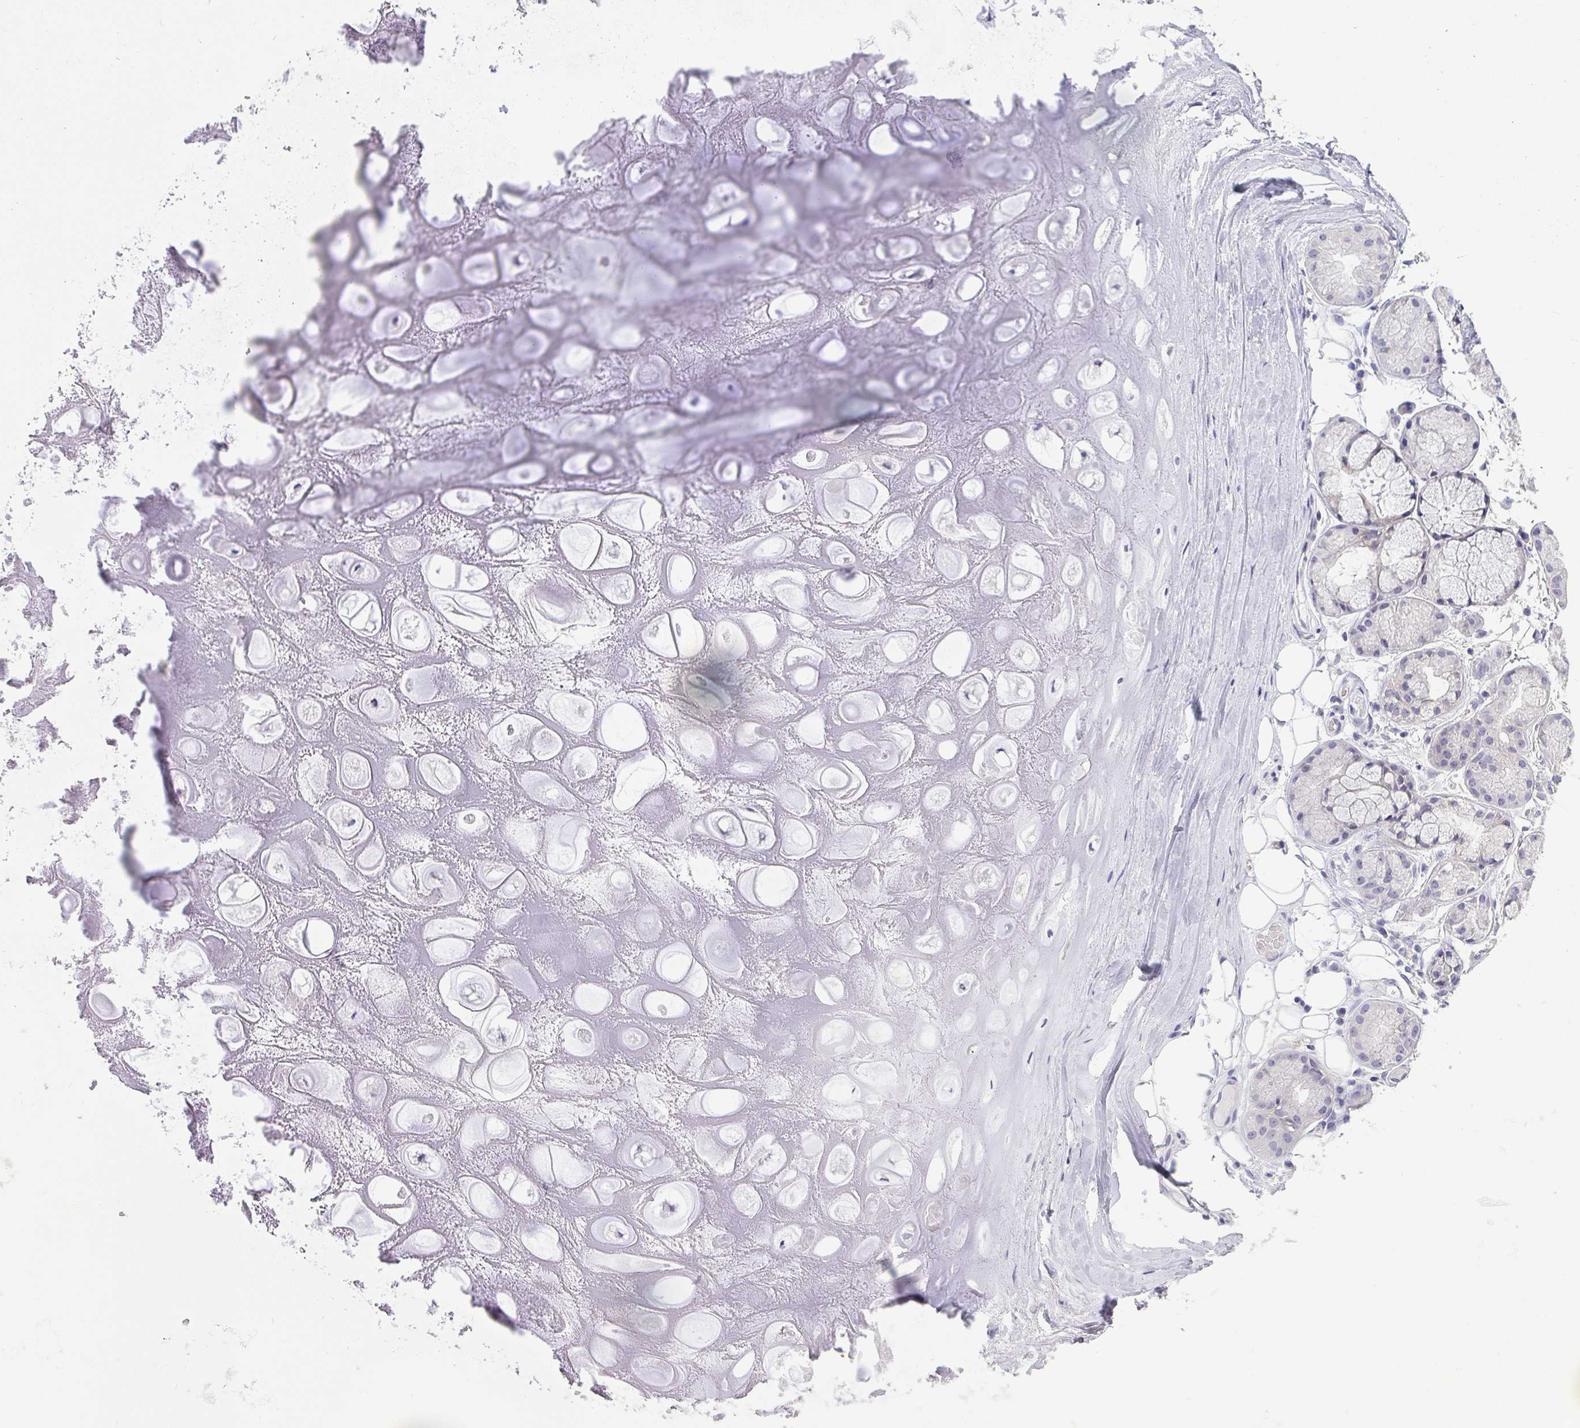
{"staining": {"intensity": "negative", "quantity": "none", "location": "none"}, "tissue": "adipose tissue", "cell_type": "Adipocytes", "image_type": "normal", "snomed": [{"axis": "morphology", "description": "Normal tissue, NOS"}, {"axis": "topography", "description": "Lymph node"}, {"axis": "topography", "description": "Cartilage tissue"}, {"axis": "topography", "description": "Nasopharynx"}], "caption": "Unremarkable adipose tissue was stained to show a protein in brown. There is no significant expression in adipocytes. The staining was performed using DAB to visualize the protein expression in brown, while the nuclei were stained in blue with hematoxylin (Magnification: 20x).", "gene": "VGLL3", "patient": {"sex": "male", "age": 63}}